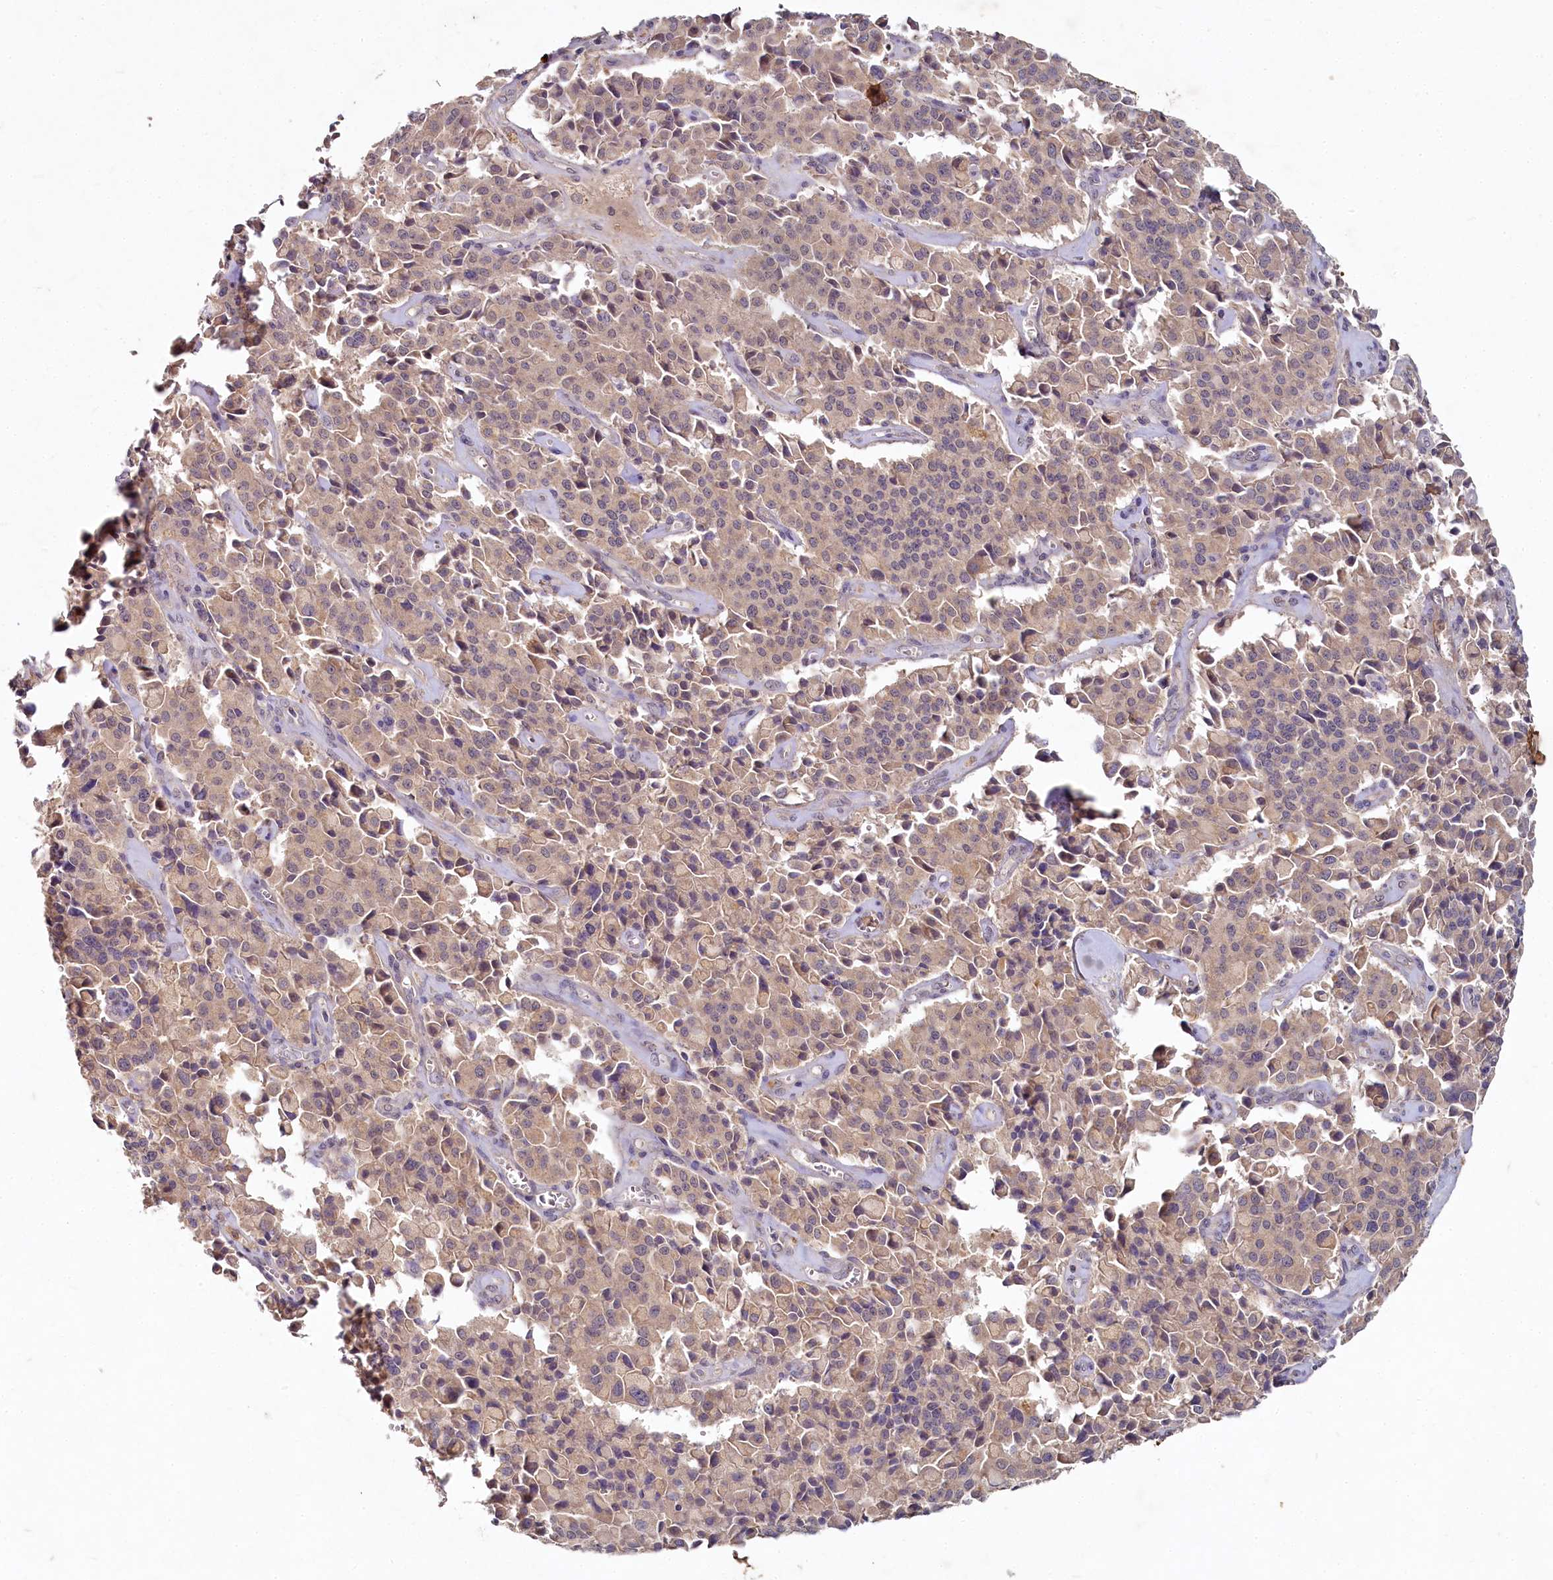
{"staining": {"intensity": "weak", "quantity": ">75%", "location": "cytoplasmic/membranous"}, "tissue": "pancreatic cancer", "cell_type": "Tumor cells", "image_type": "cancer", "snomed": [{"axis": "morphology", "description": "Adenocarcinoma, NOS"}, {"axis": "topography", "description": "Pancreas"}], "caption": "Human pancreatic cancer (adenocarcinoma) stained with a brown dye shows weak cytoplasmic/membranous positive positivity in about >75% of tumor cells.", "gene": "HERC3", "patient": {"sex": "male", "age": 65}}